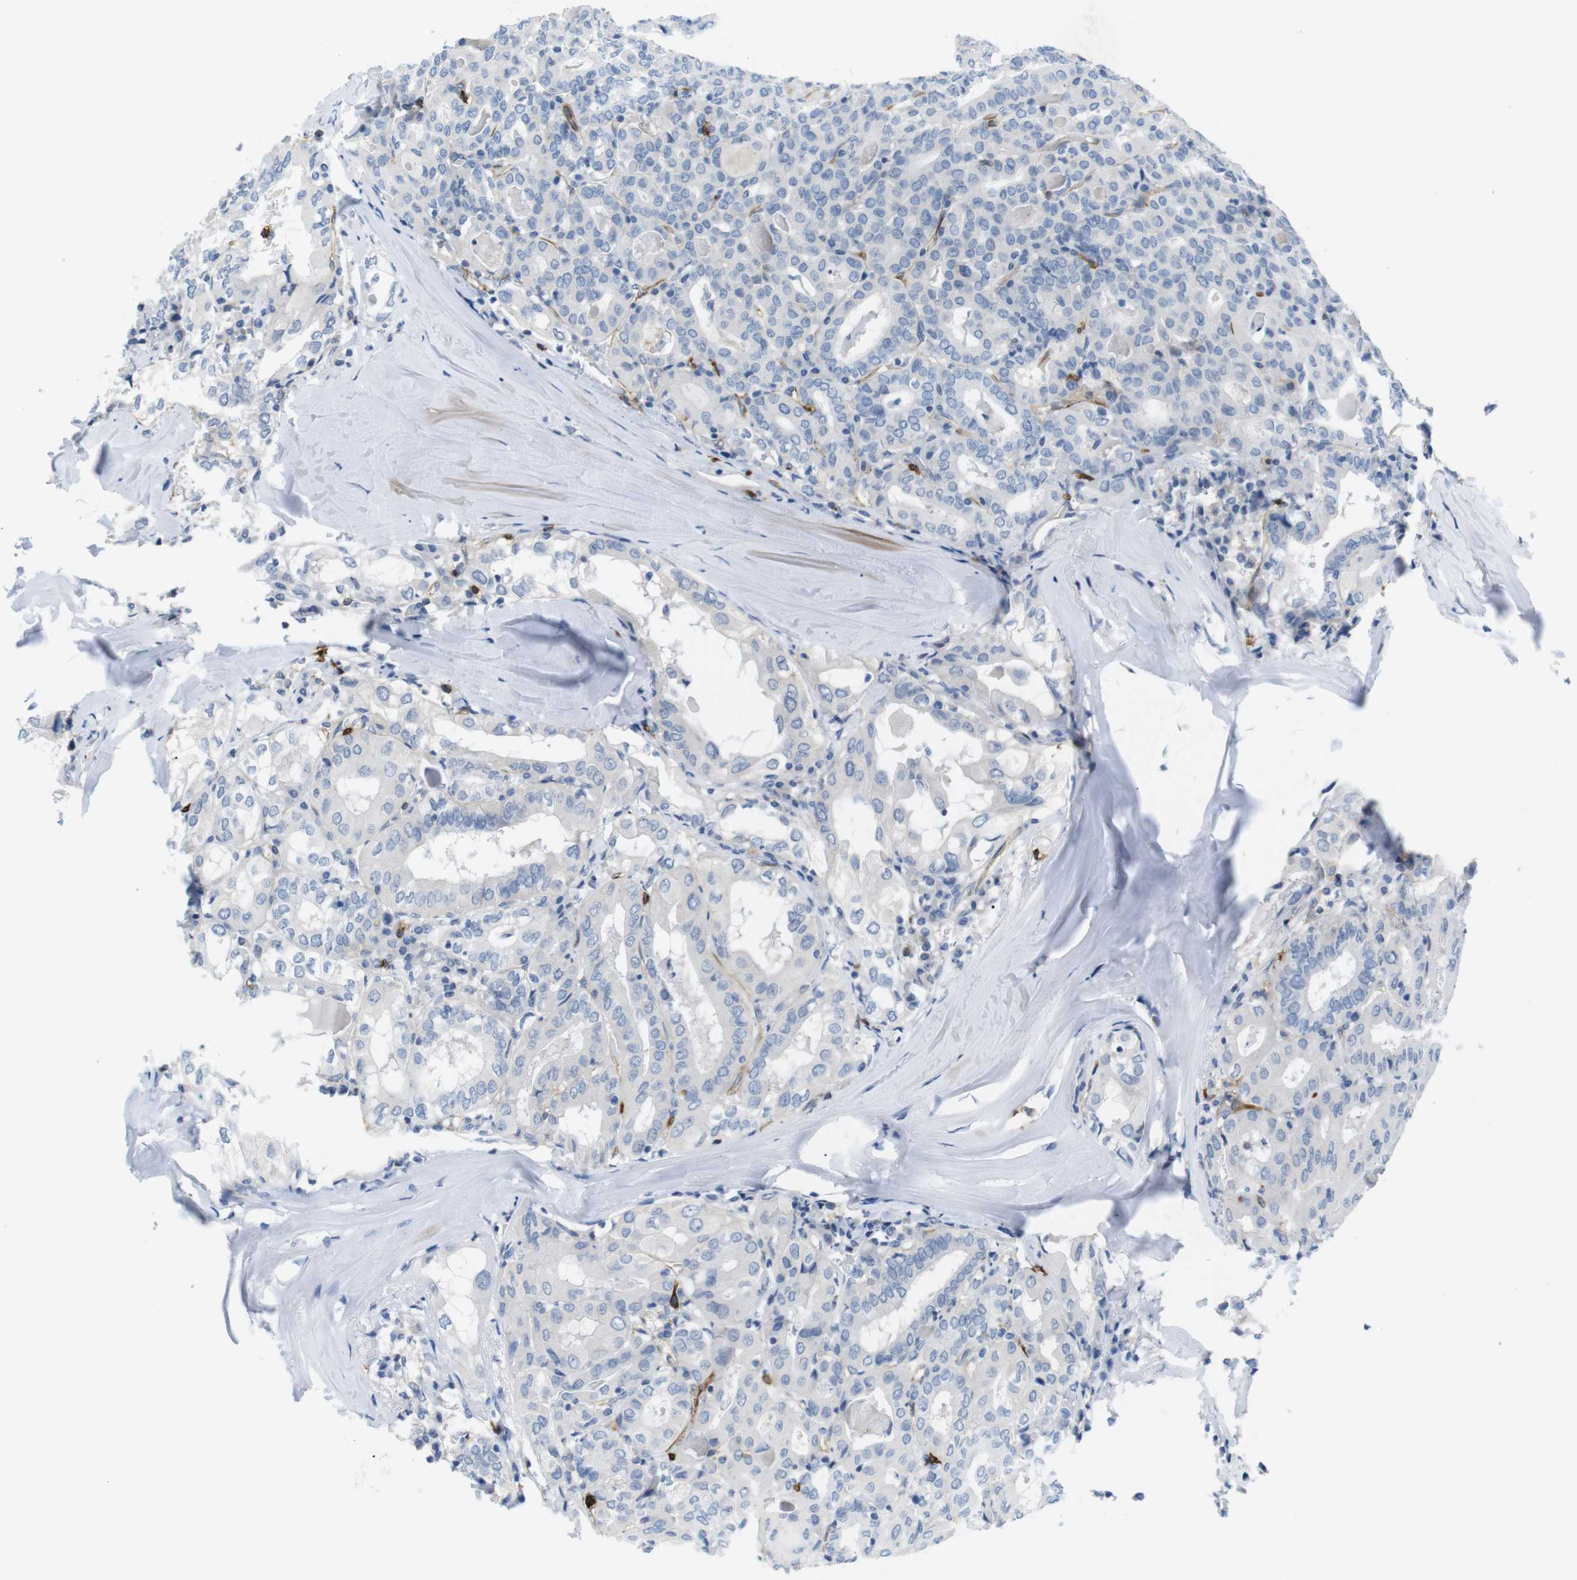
{"staining": {"intensity": "negative", "quantity": "none", "location": "none"}, "tissue": "thyroid cancer", "cell_type": "Tumor cells", "image_type": "cancer", "snomed": [{"axis": "morphology", "description": "Papillary adenocarcinoma, NOS"}, {"axis": "topography", "description": "Thyroid gland"}], "caption": "The IHC photomicrograph has no significant expression in tumor cells of papillary adenocarcinoma (thyroid) tissue. (Stains: DAB (3,3'-diaminobenzidine) IHC with hematoxylin counter stain, Microscopy: brightfield microscopy at high magnification).", "gene": "TNFRSF4", "patient": {"sex": "female", "age": 42}}